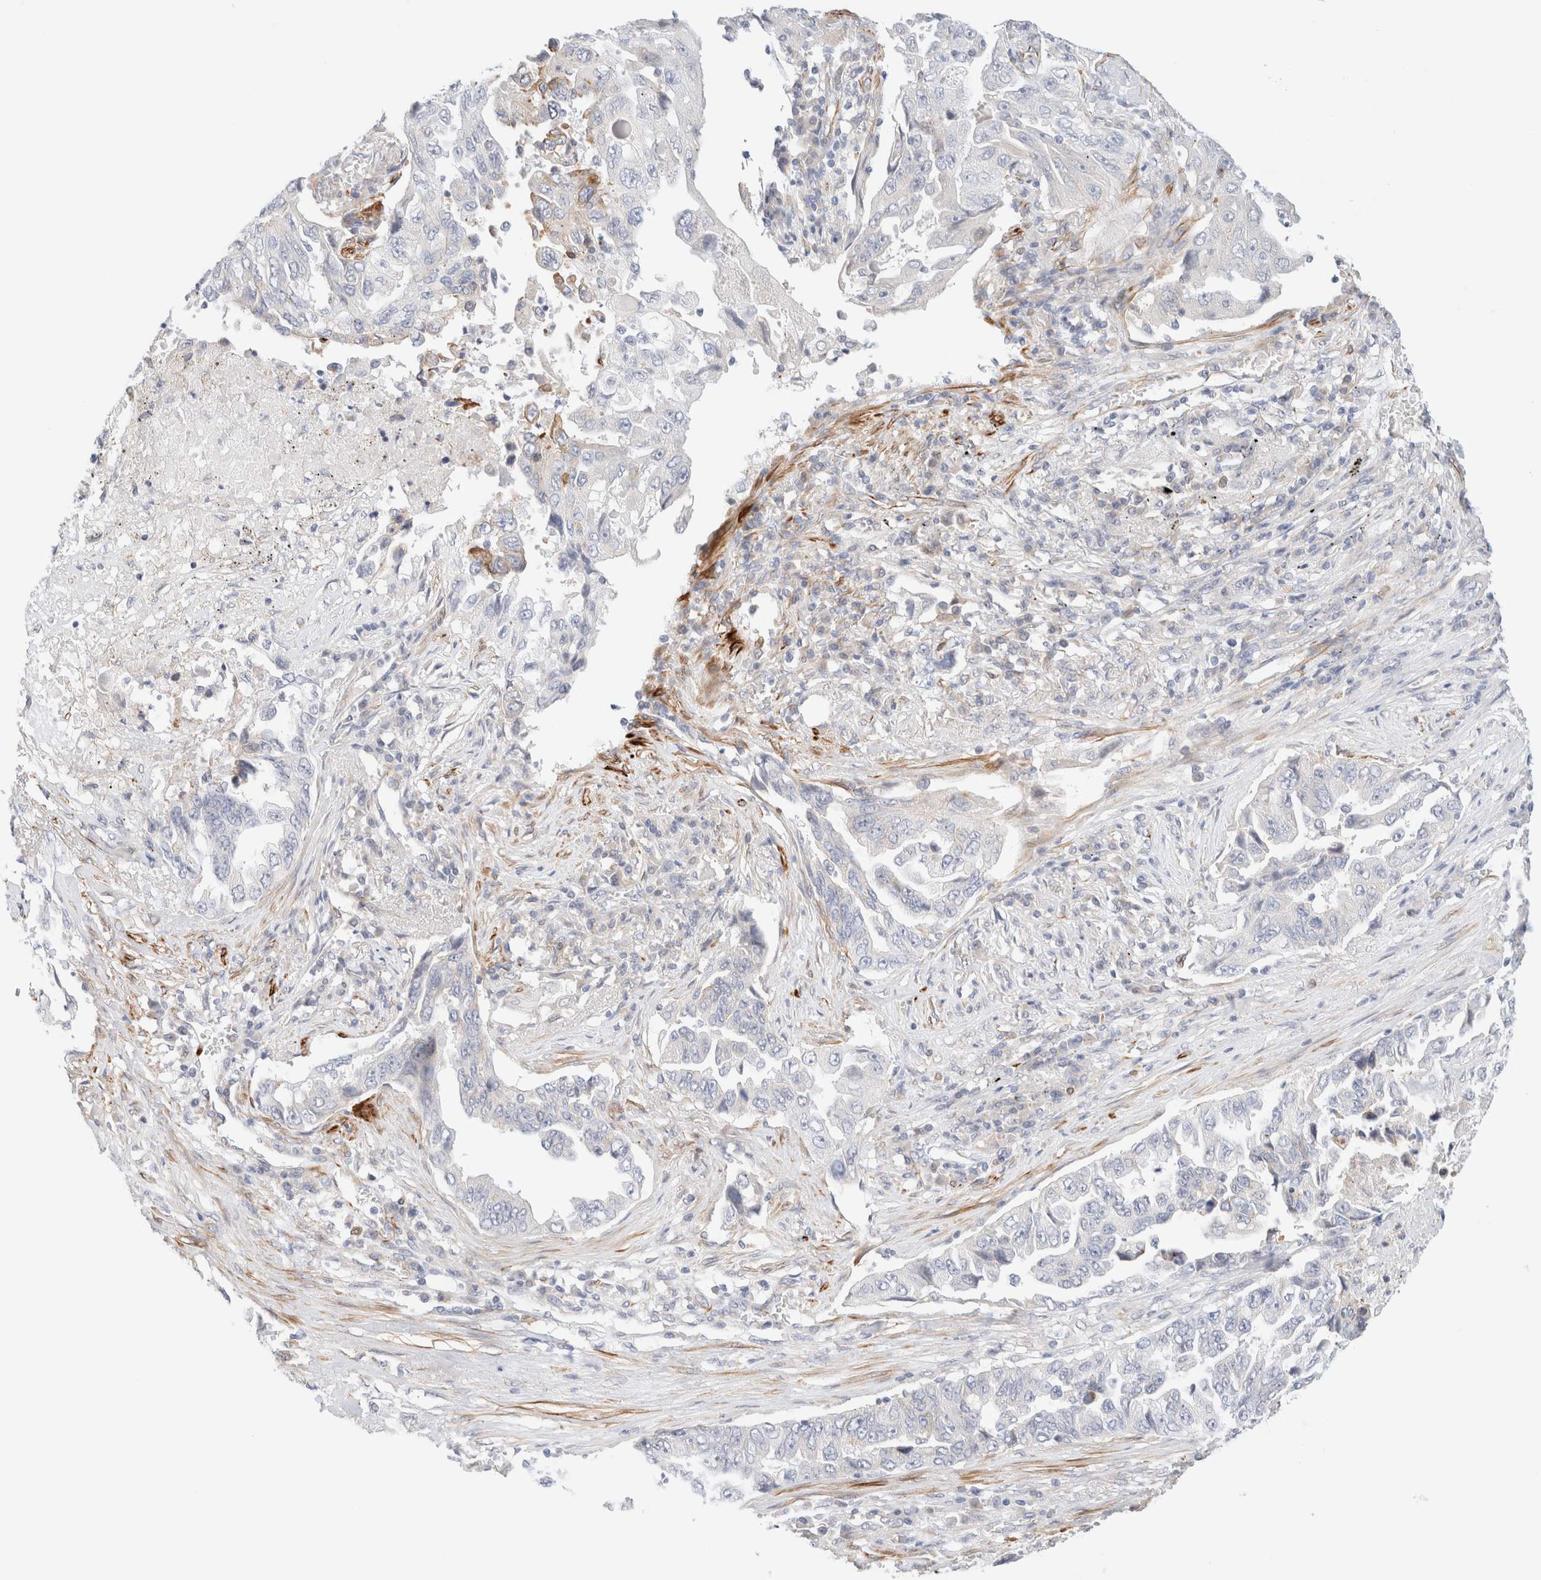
{"staining": {"intensity": "negative", "quantity": "none", "location": "none"}, "tissue": "lung cancer", "cell_type": "Tumor cells", "image_type": "cancer", "snomed": [{"axis": "morphology", "description": "Adenocarcinoma, NOS"}, {"axis": "topography", "description": "Lung"}], "caption": "Tumor cells are negative for protein expression in human adenocarcinoma (lung).", "gene": "SLC25A48", "patient": {"sex": "female", "age": 51}}